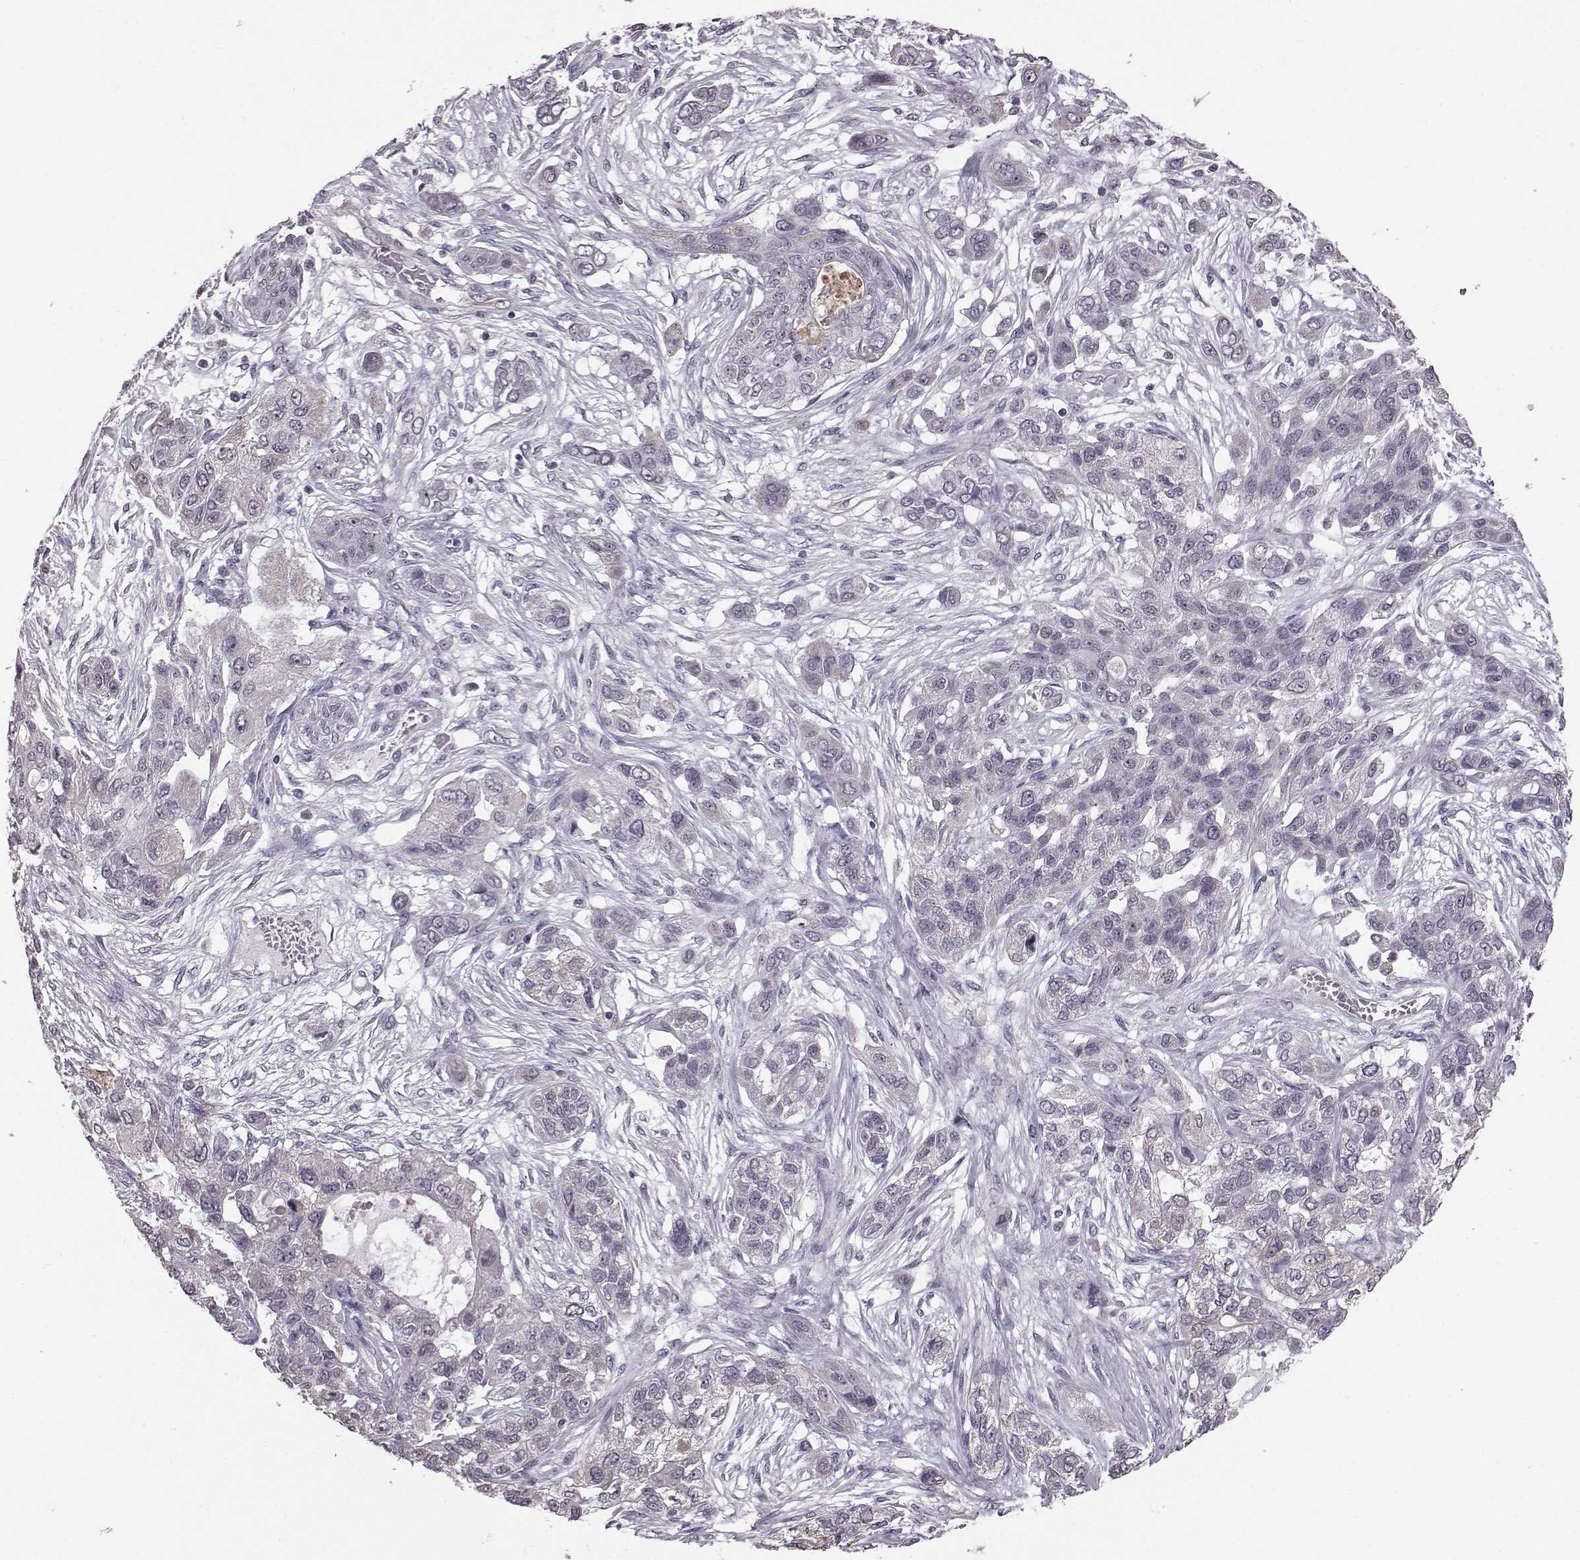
{"staining": {"intensity": "negative", "quantity": "none", "location": "none"}, "tissue": "lung cancer", "cell_type": "Tumor cells", "image_type": "cancer", "snomed": [{"axis": "morphology", "description": "Squamous cell carcinoma, NOS"}, {"axis": "topography", "description": "Lung"}], "caption": "A histopathology image of lung squamous cell carcinoma stained for a protein demonstrates no brown staining in tumor cells. (DAB IHC with hematoxylin counter stain).", "gene": "ALDH3A1", "patient": {"sex": "female", "age": 70}}